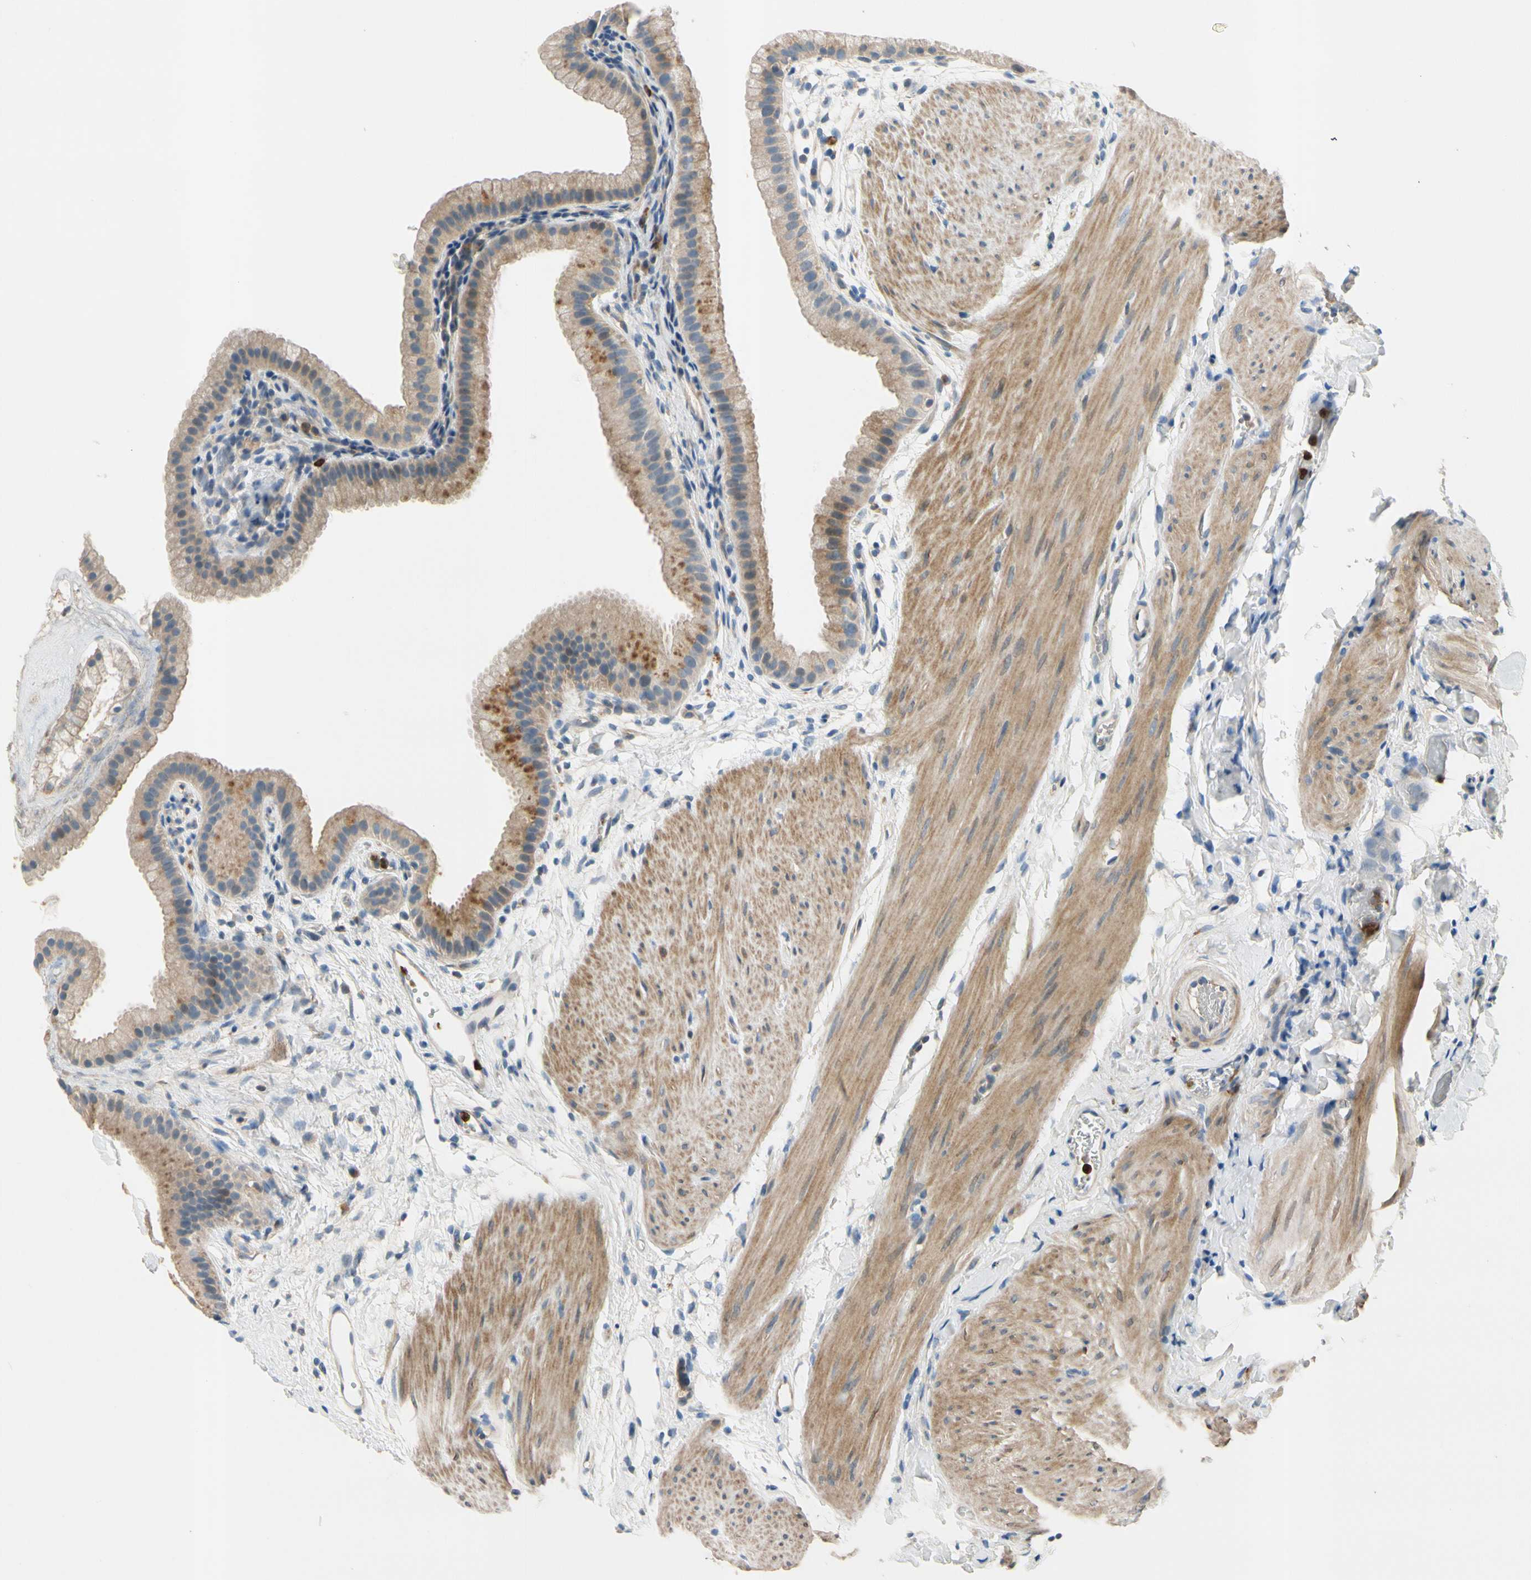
{"staining": {"intensity": "moderate", "quantity": "25%-75%", "location": "cytoplasmic/membranous"}, "tissue": "gallbladder", "cell_type": "Glandular cells", "image_type": "normal", "snomed": [{"axis": "morphology", "description": "Normal tissue, NOS"}, {"axis": "topography", "description": "Gallbladder"}], "caption": "Glandular cells display medium levels of moderate cytoplasmic/membranous positivity in approximately 25%-75% of cells in benign human gallbladder. Ihc stains the protein of interest in brown and the nuclei are stained blue.", "gene": "SIGLEC5", "patient": {"sex": "female", "age": 64}}